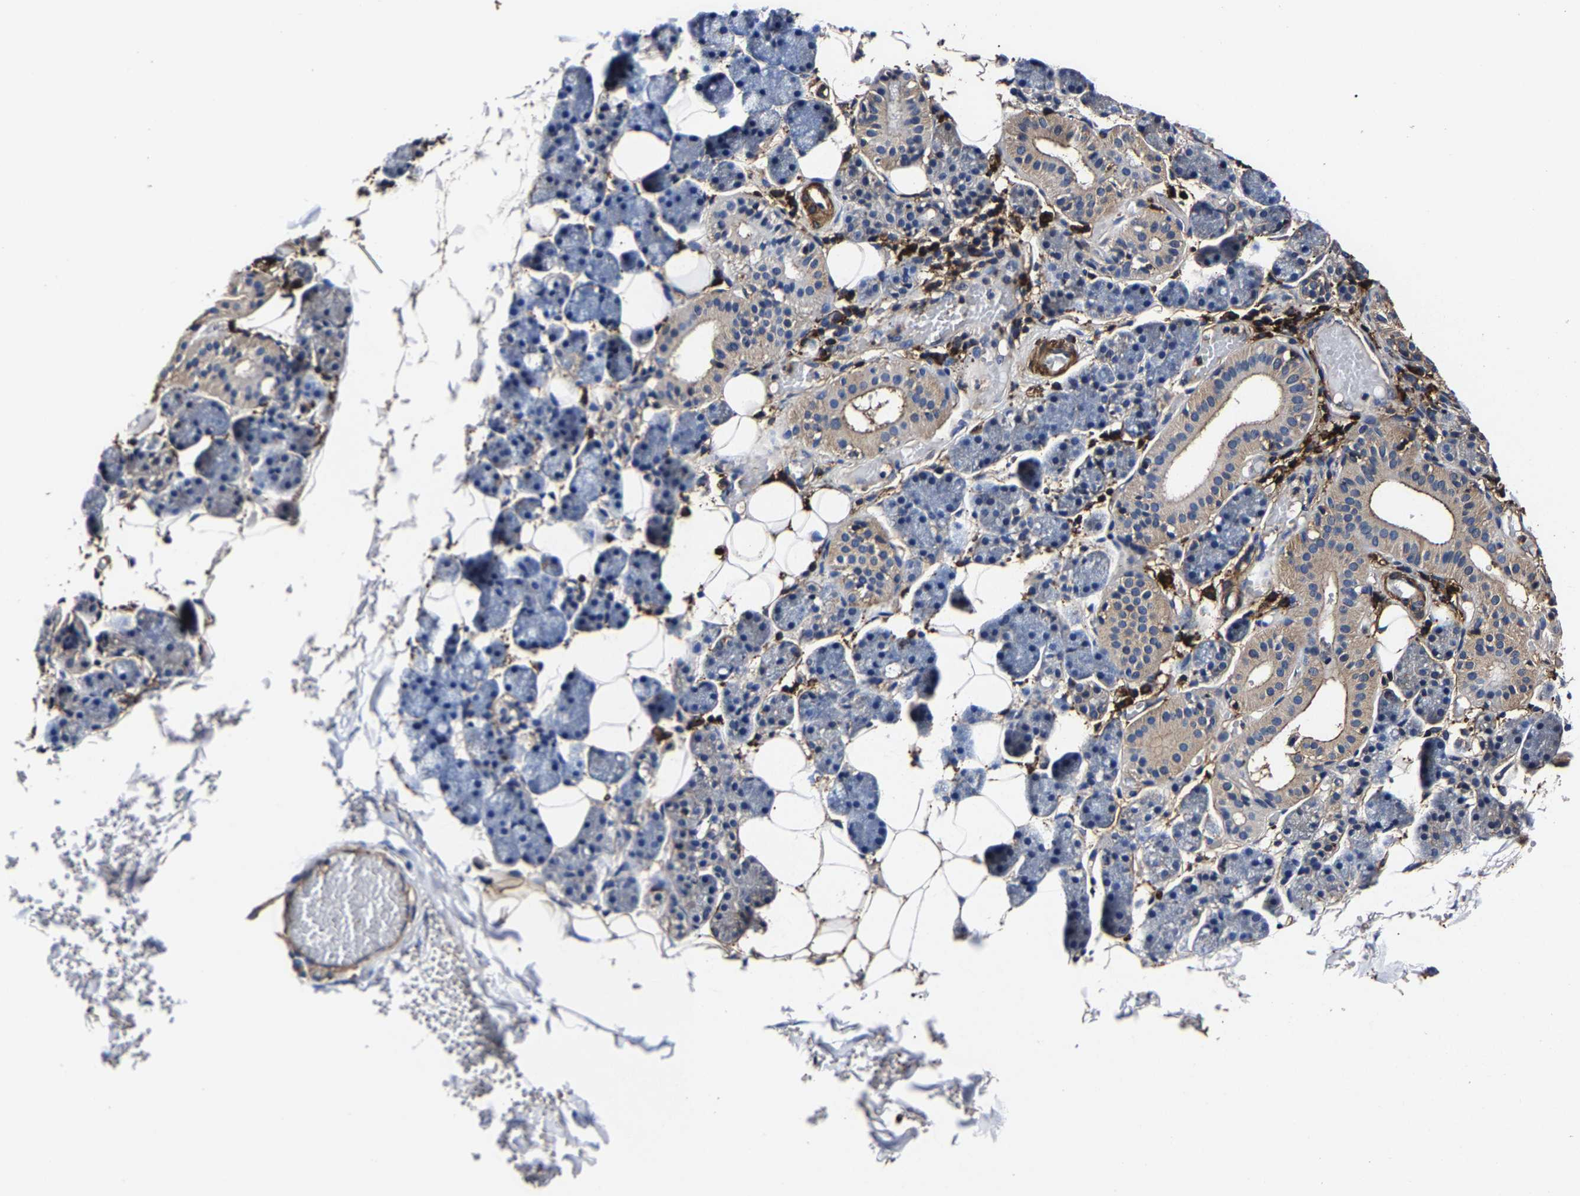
{"staining": {"intensity": "weak", "quantity": "25%-75%", "location": "cytoplasmic/membranous"}, "tissue": "salivary gland", "cell_type": "Glandular cells", "image_type": "normal", "snomed": [{"axis": "morphology", "description": "Normal tissue, NOS"}, {"axis": "topography", "description": "Salivary gland"}], "caption": "A brown stain shows weak cytoplasmic/membranous positivity of a protein in glandular cells of normal human salivary gland. The protein is shown in brown color, while the nuclei are stained blue.", "gene": "SSH3", "patient": {"sex": "female", "age": 33}}